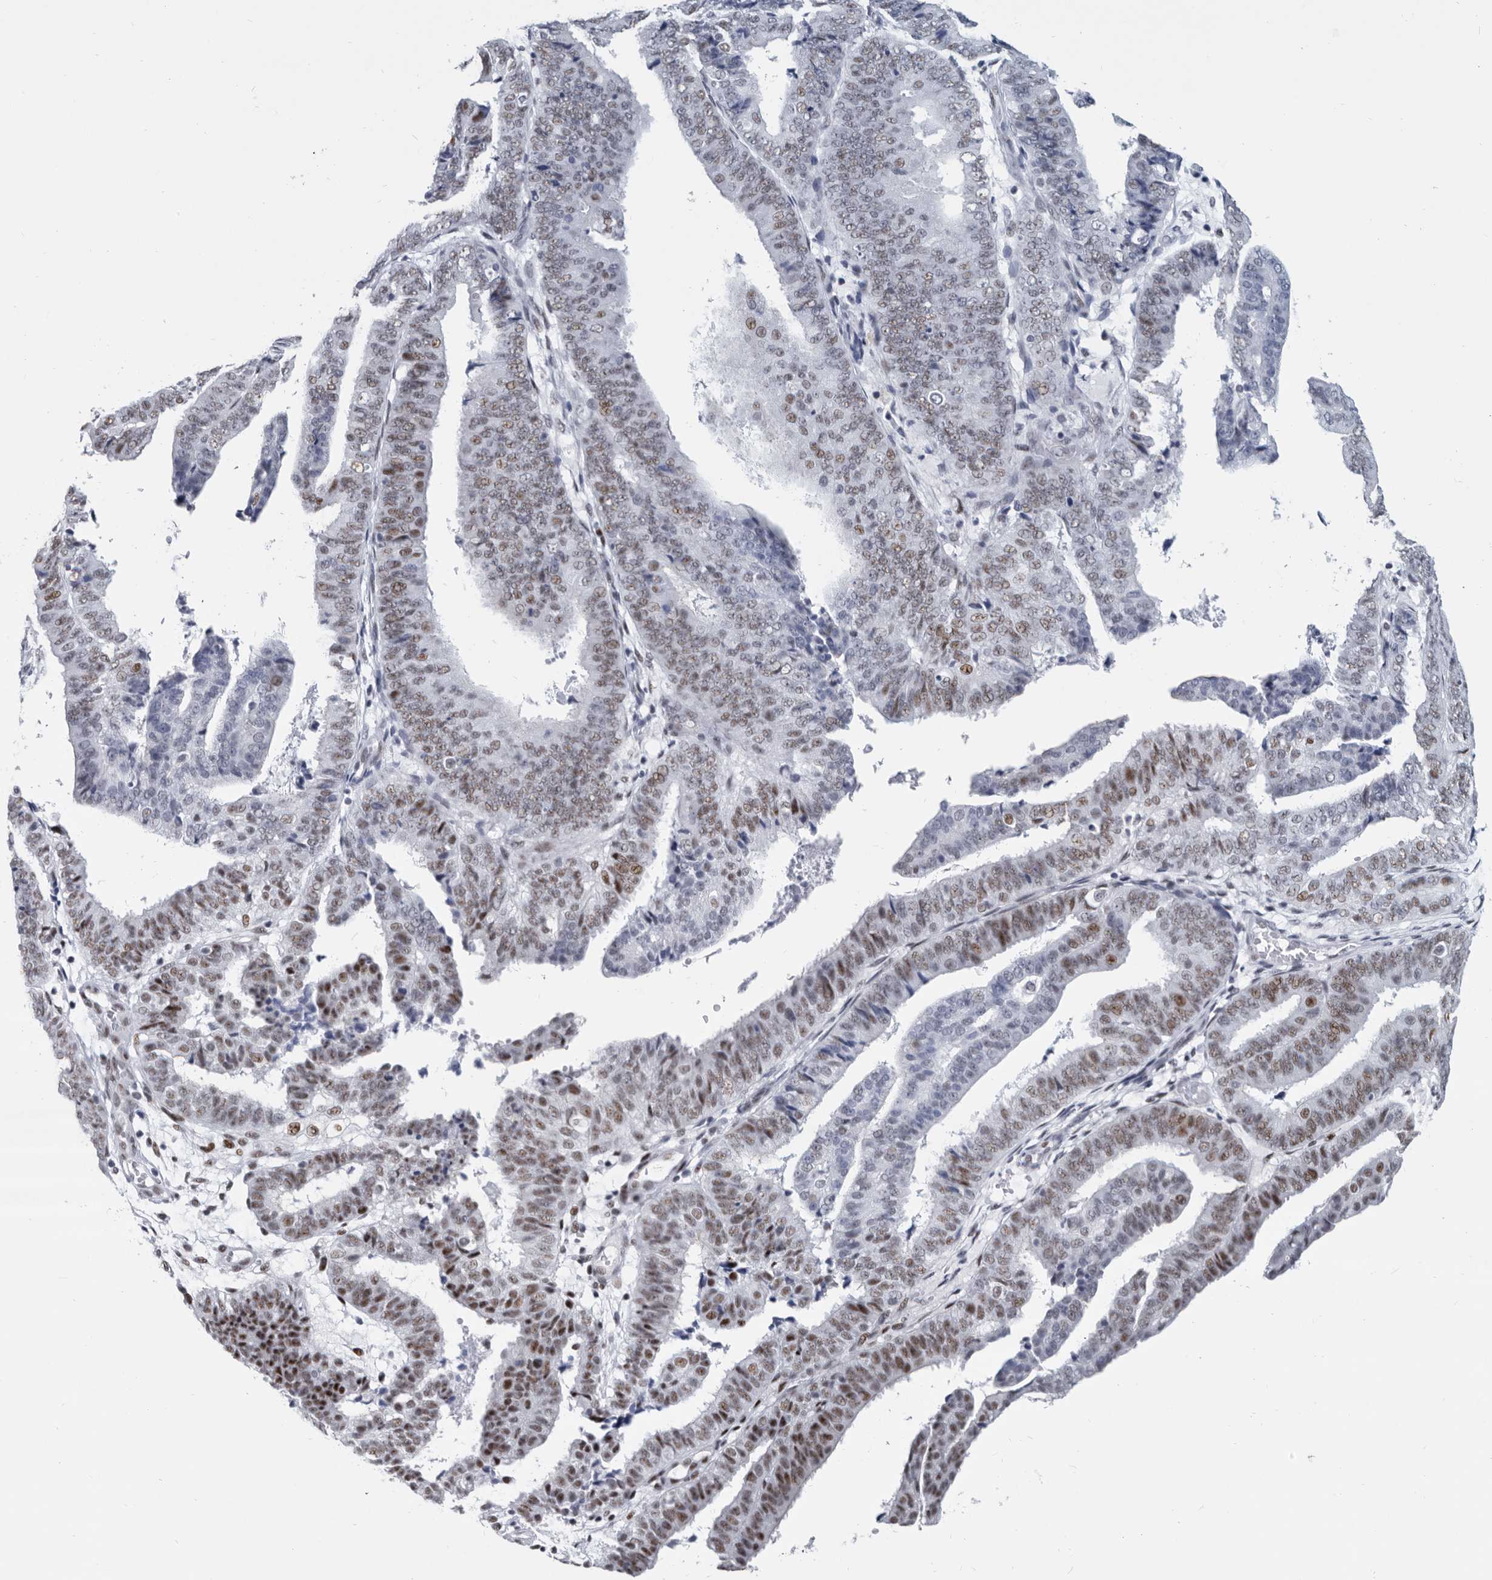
{"staining": {"intensity": "moderate", "quantity": "25%-75%", "location": "nuclear"}, "tissue": "endometrial cancer", "cell_type": "Tumor cells", "image_type": "cancer", "snomed": [{"axis": "morphology", "description": "Adenocarcinoma, NOS"}, {"axis": "topography", "description": "Endometrium"}], "caption": "Adenocarcinoma (endometrial) stained with immunohistochemistry (IHC) shows moderate nuclear staining in approximately 25%-75% of tumor cells. The staining was performed using DAB (3,3'-diaminobenzidine), with brown indicating positive protein expression. Nuclei are stained blue with hematoxylin.", "gene": "WRAP73", "patient": {"sex": "female", "age": 63}}